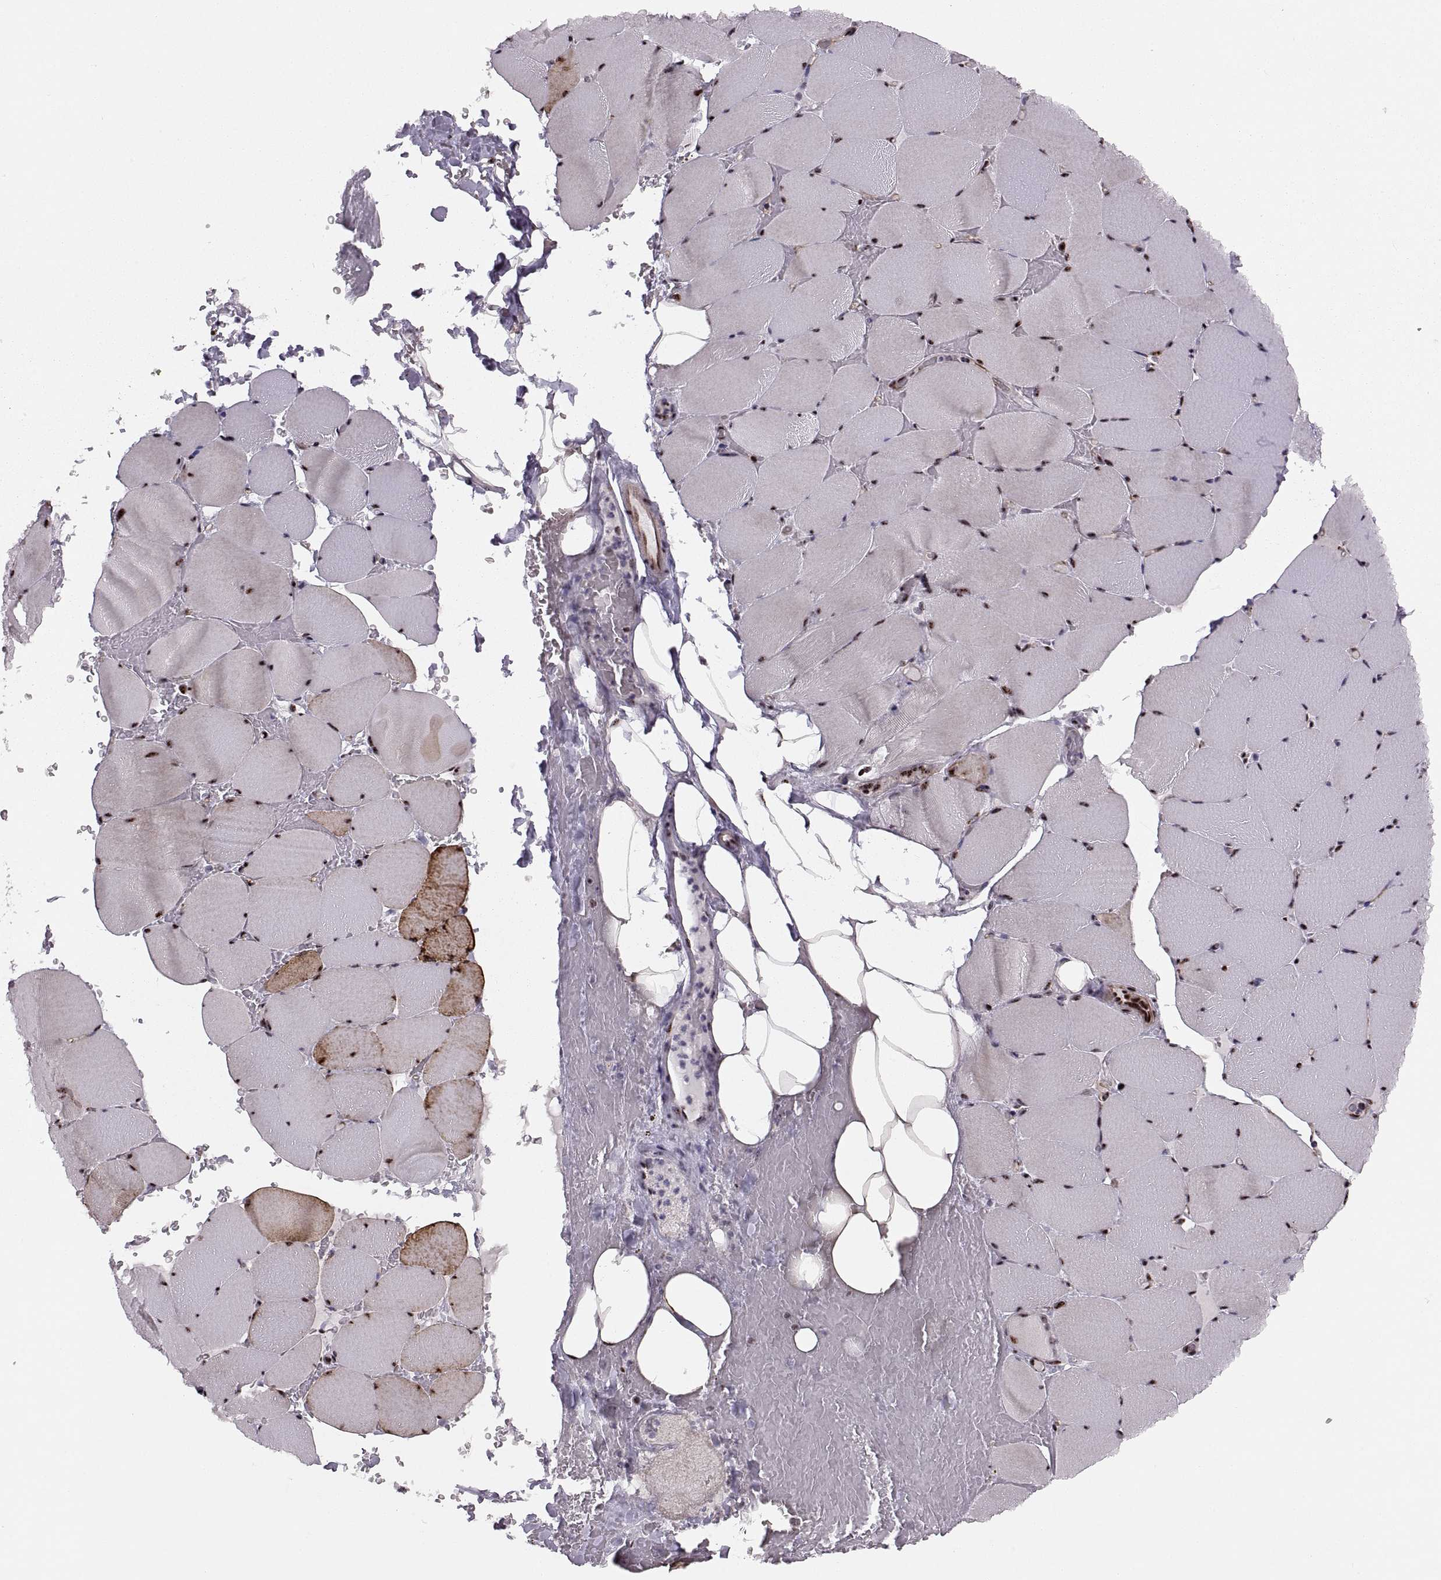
{"staining": {"intensity": "strong", "quantity": ">75%", "location": "nuclear"}, "tissue": "skeletal muscle", "cell_type": "Myocytes", "image_type": "normal", "snomed": [{"axis": "morphology", "description": "Normal tissue, NOS"}, {"axis": "topography", "description": "Skeletal muscle"}], "caption": "This histopathology image demonstrates immunohistochemistry staining of unremarkable human skeletal muscle, with high strong nuclear staining in about >75% of myocytes.", "gene": "ZCCHC17", "patient": {"sex": "female", "age": 37}}